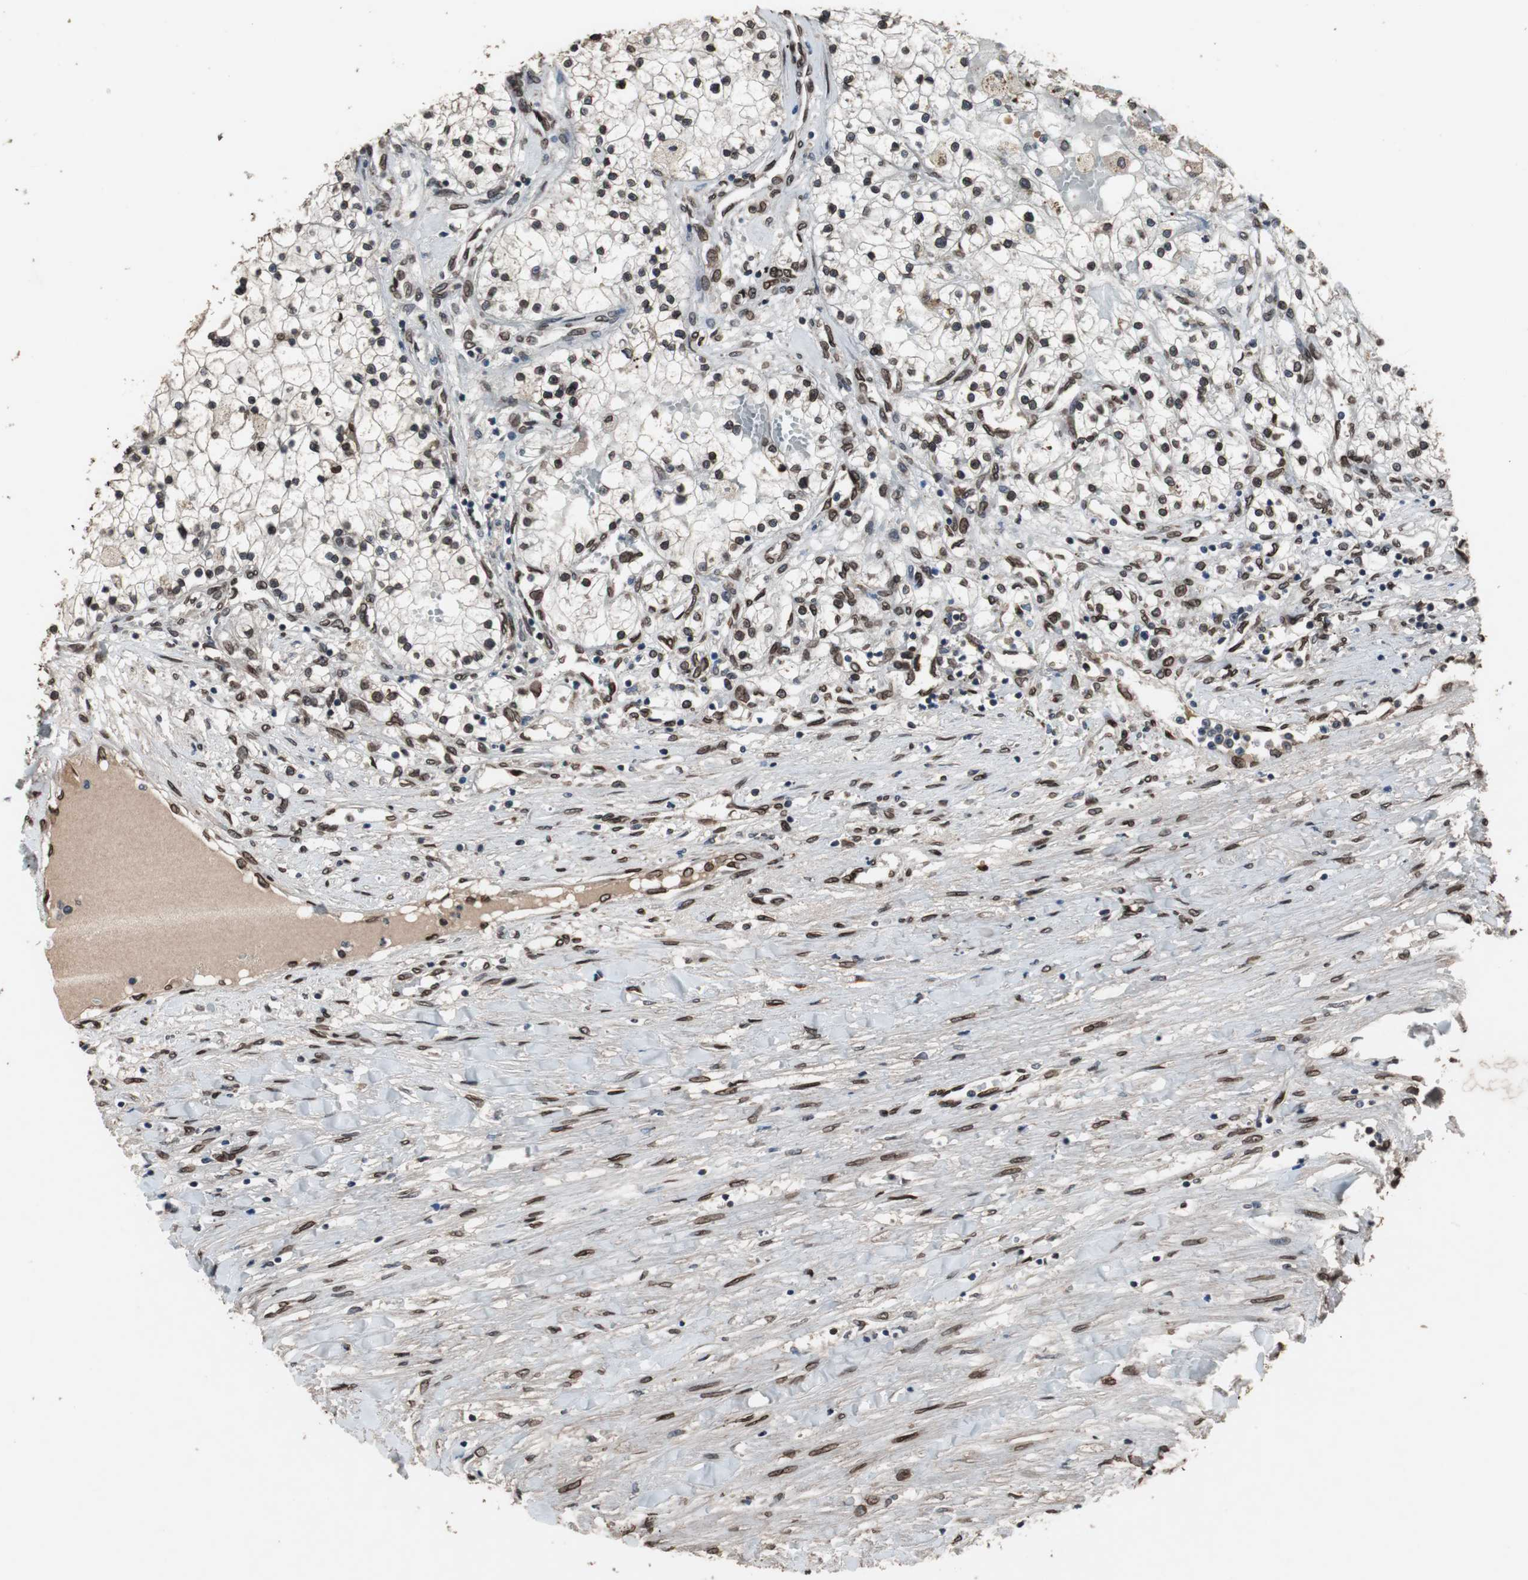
{"staining": {"intensity": "strong", "quantity": ">75%", "location": "cytoplasmic/membranous,nuclear"}, "tissue": "renal cancer", "cell_type": "Tumor cells", "image_type": "cancer", "snomed": [{"axis": "morphology", "description": "Adenocarcinoma, NOS"}, {"axis": "topography", "description": "Kidney"}], "caption": "A brown stain labels strong cytoplasmic/membranous and nuclear expression of a protein in renal adenocarcinoma tumor cells.", "gene": "LMNA", "patient": {"sex": "male", "age": 68}}